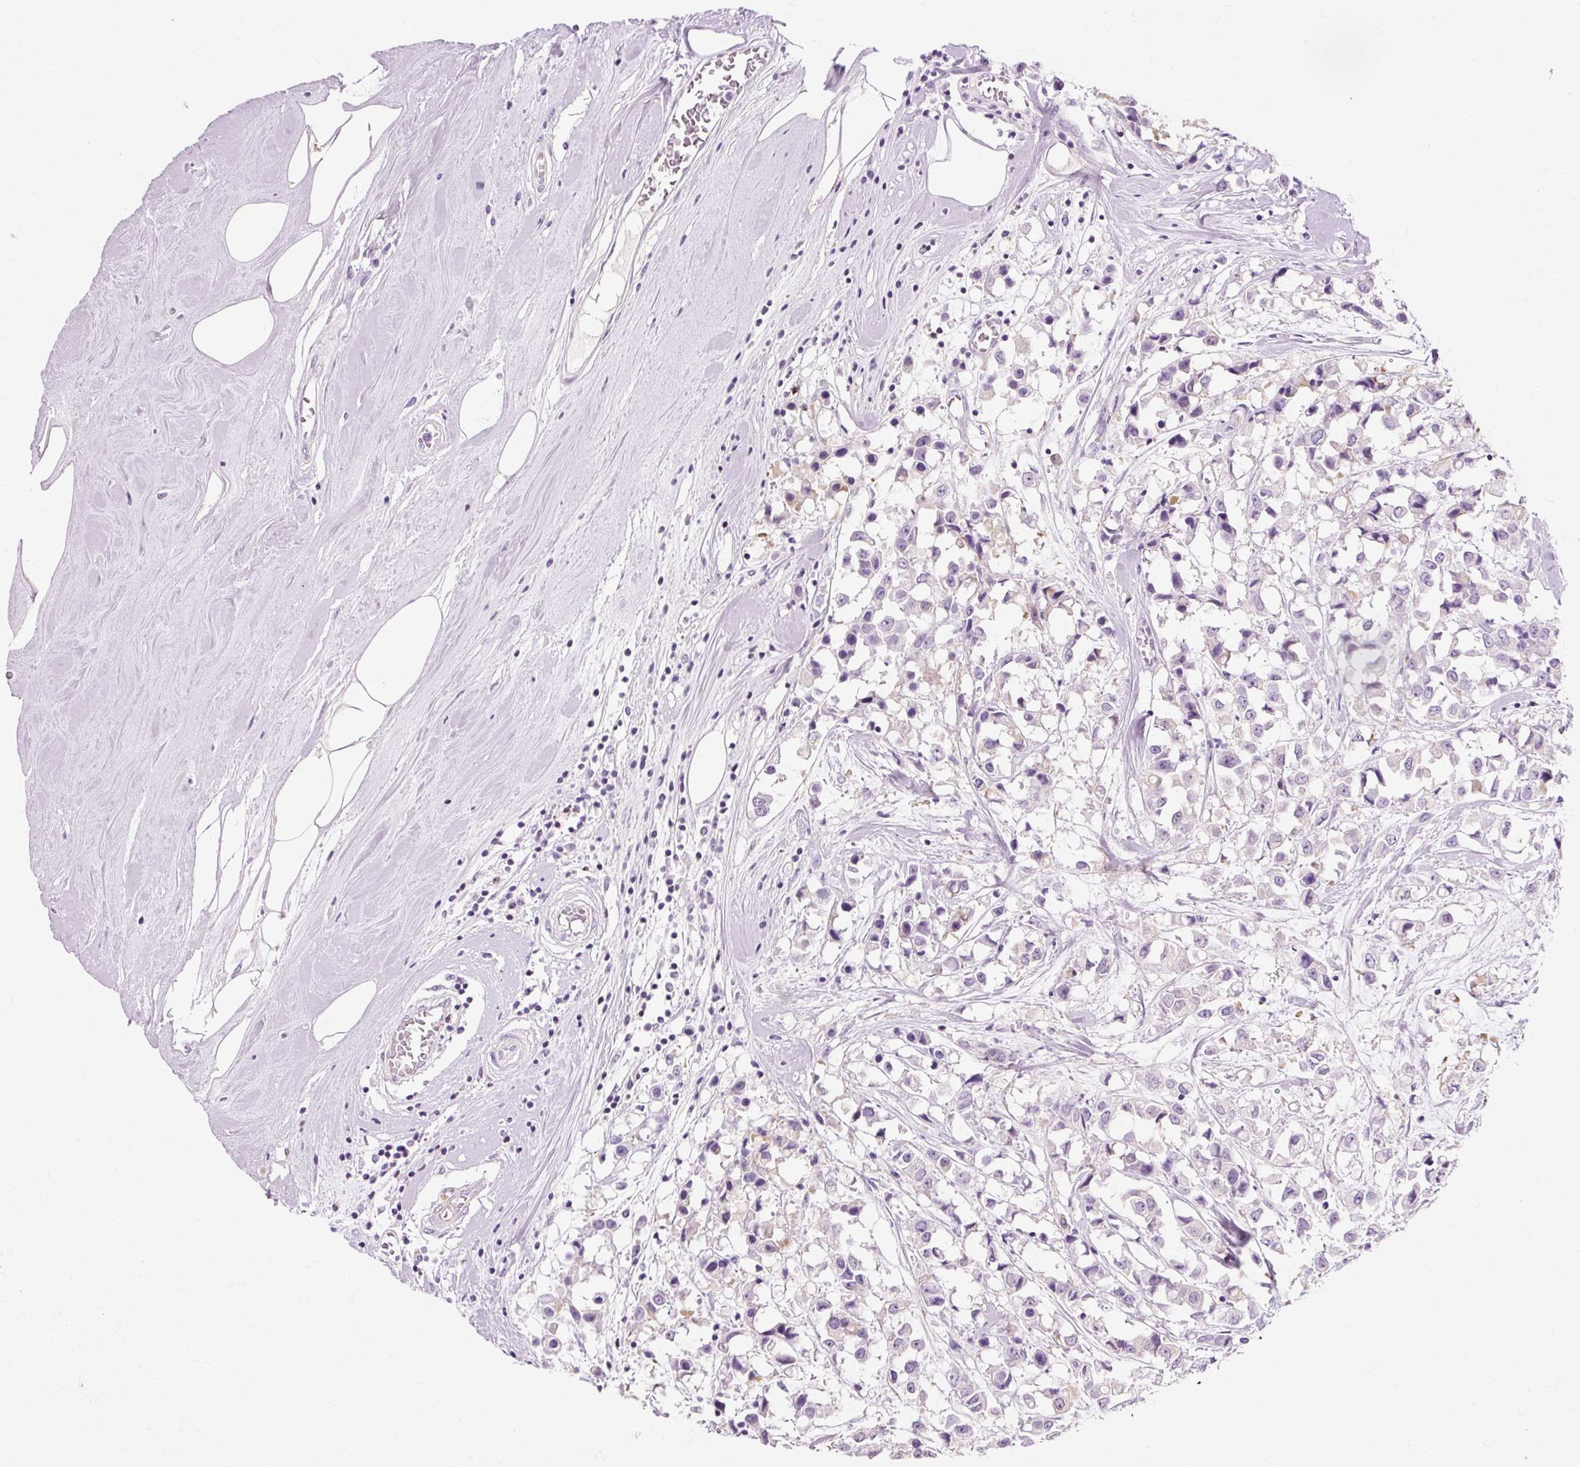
{"staining": {"intensity": "negative", "quantity": "none", "location": "none"}, "tissue": "breast cancer", "cell_type": "Tumor cells", "image_type": "cancer", "snomed": [{"axis": "morphology", "description": "Duct carcinoma"}, {"axis": "topography", "description": "Breast"}], "caption": "Immunohistochemical staining of human infiltrating ductal carcinoma (breast) demonstrates no significant positivity in tumor cells.", "gene": "VN1R2", "patient": {"sex": "female", "age": 61}}